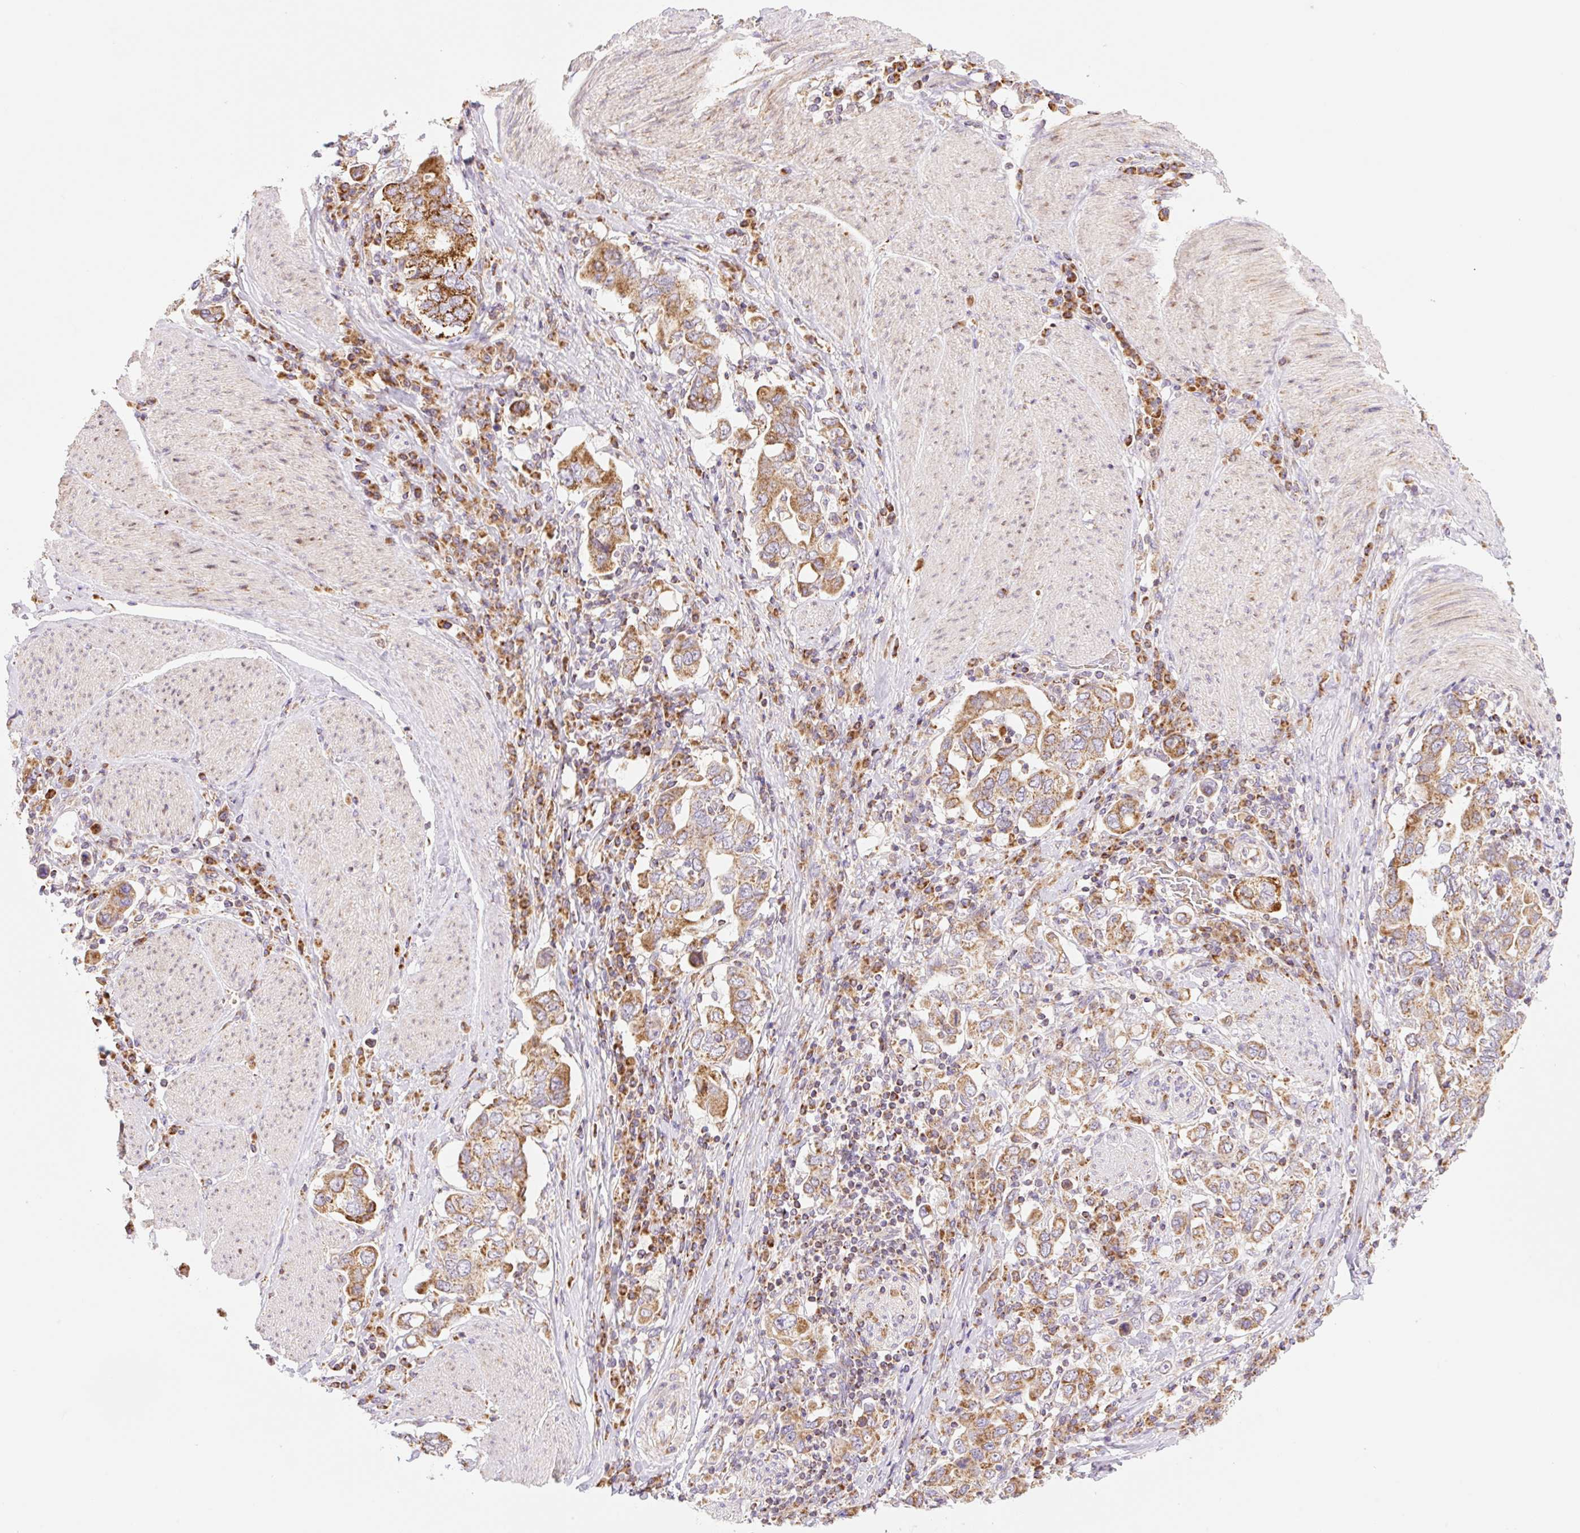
{"staining": {"intensity": "strong", "quantity": ">75%", "location": "cytoplasmic/membranous"}, "tissue": "stomach cancer", "cell_type": "Tumor cells", "image_type": "cancer", "snomed": [{"axis": "morphology", "description": "Adenocarcinoma, NOS"}, {"axis": "topography", "description": "Stomach, upper"}, {"axis": "topography", "description": "Stomach"}], "caption": "This photomicrograph reveals immunohistochemistry (IHC) staining of stomach cancer, with high strong cytoplasmic/membranous positivity in approximately >75% of tumor cells.", "gene": "GOSR2", "patient": {"sex": "male", "age": 62}}